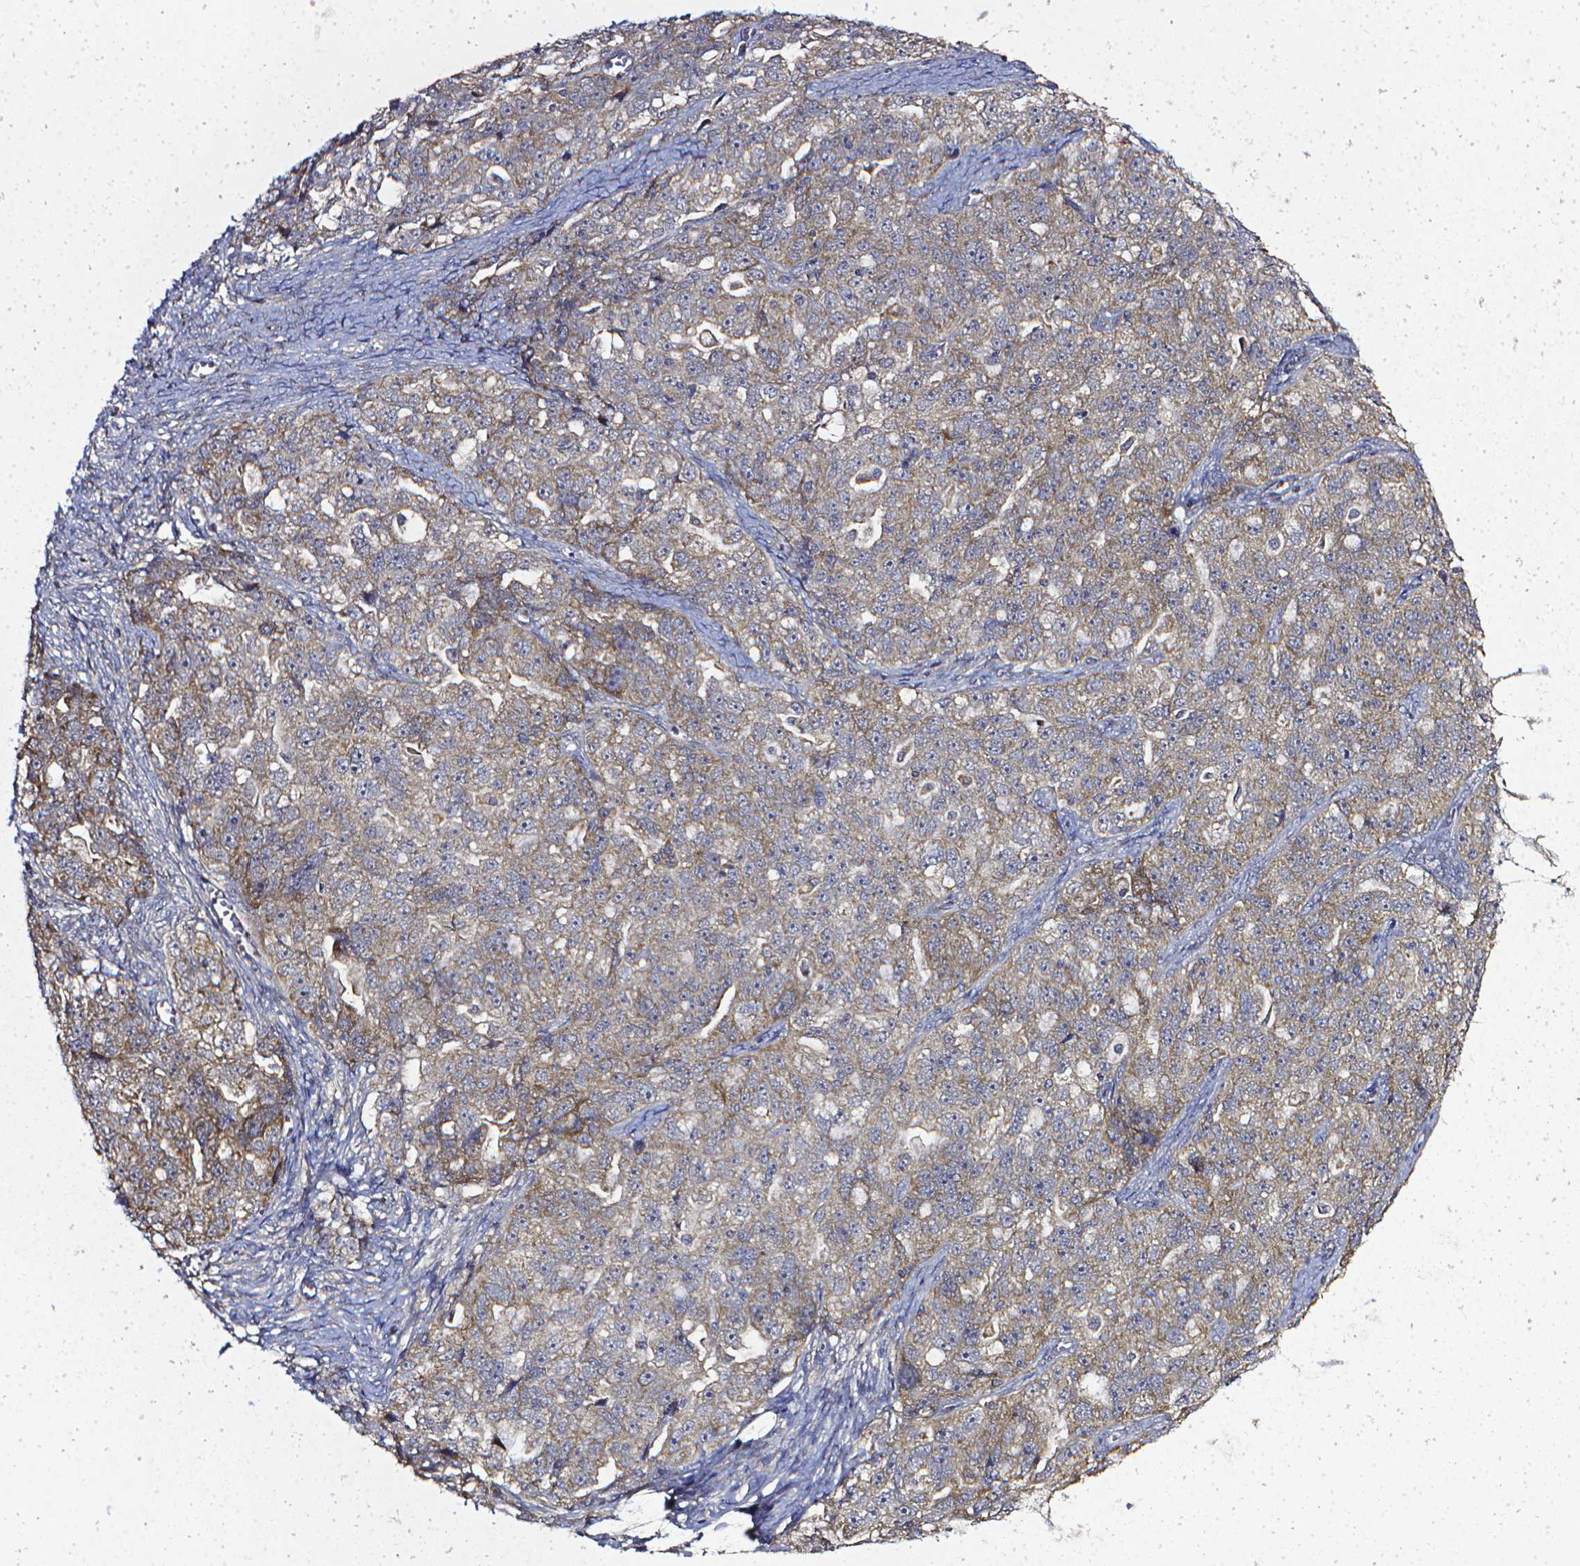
{"staining": {"intensity": "weak", "quantity": ">75%", "location": "cytoplasmic/membranous"}, "tissue": "ovarian cancer", "cell_type": "Tumor cells", "image_type": "cancer", "snomed": [{"axis": "morphology", "description": "Cystadenocarcinoma, serous, NOS"}, {"axis": "topography", "description": "Ovary"}], "caption": "Immunohistochemical staining of human serous cystadenocarcinoma (ovarian) displays weak cytoplasmic/membranous protein positivity in approximately >75% of tumor cells.", "gene": "PRAG1", "patient": {"sex": "female", "age": 51}}